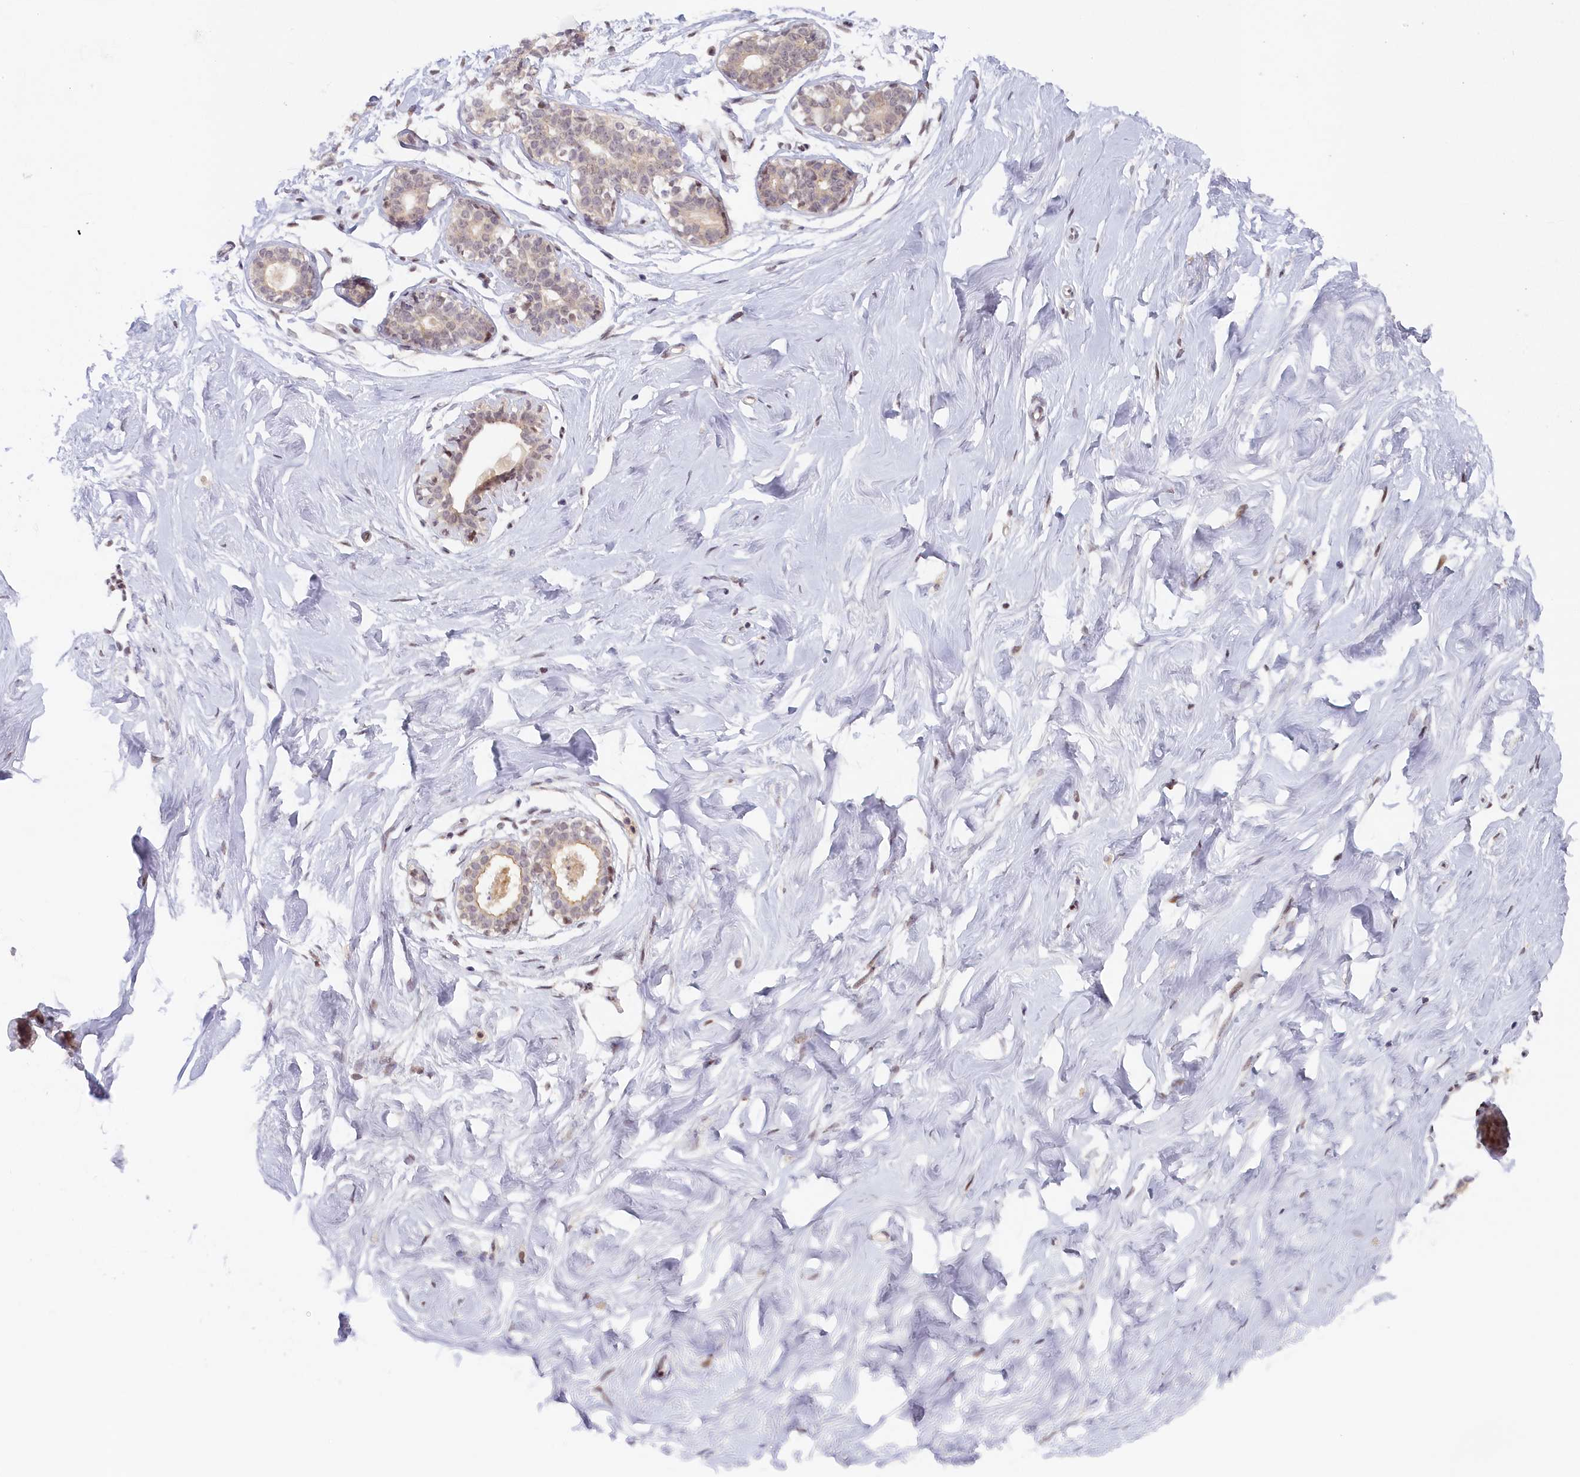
{"staining": {"intensity": "negative", "quantity": "none", "location": "none"}, "tissue": "breast", "cell_type": "Adipocytes", "image_type": "normal", "snomed": [{"axis": "morphology", "description": "Normal tissue, NOS"}, {"axis": "morphology", "description": "Adenoma, NOS"}, {"axis": "topography", "description": "Breast"}], "caption": "Immunohistochemistry micrograph of normal breast: breast stained with DAB (3,3'-diaminobenzidine) demonstrates no significant protein staining in adipocytes. (Brightfield microscopy of DAB (3,3'-diaminobenzidine) immunohistochemistry at high magnification).", "gene": "SEC31B", "patient": {"sex": "female", "age": 23}}